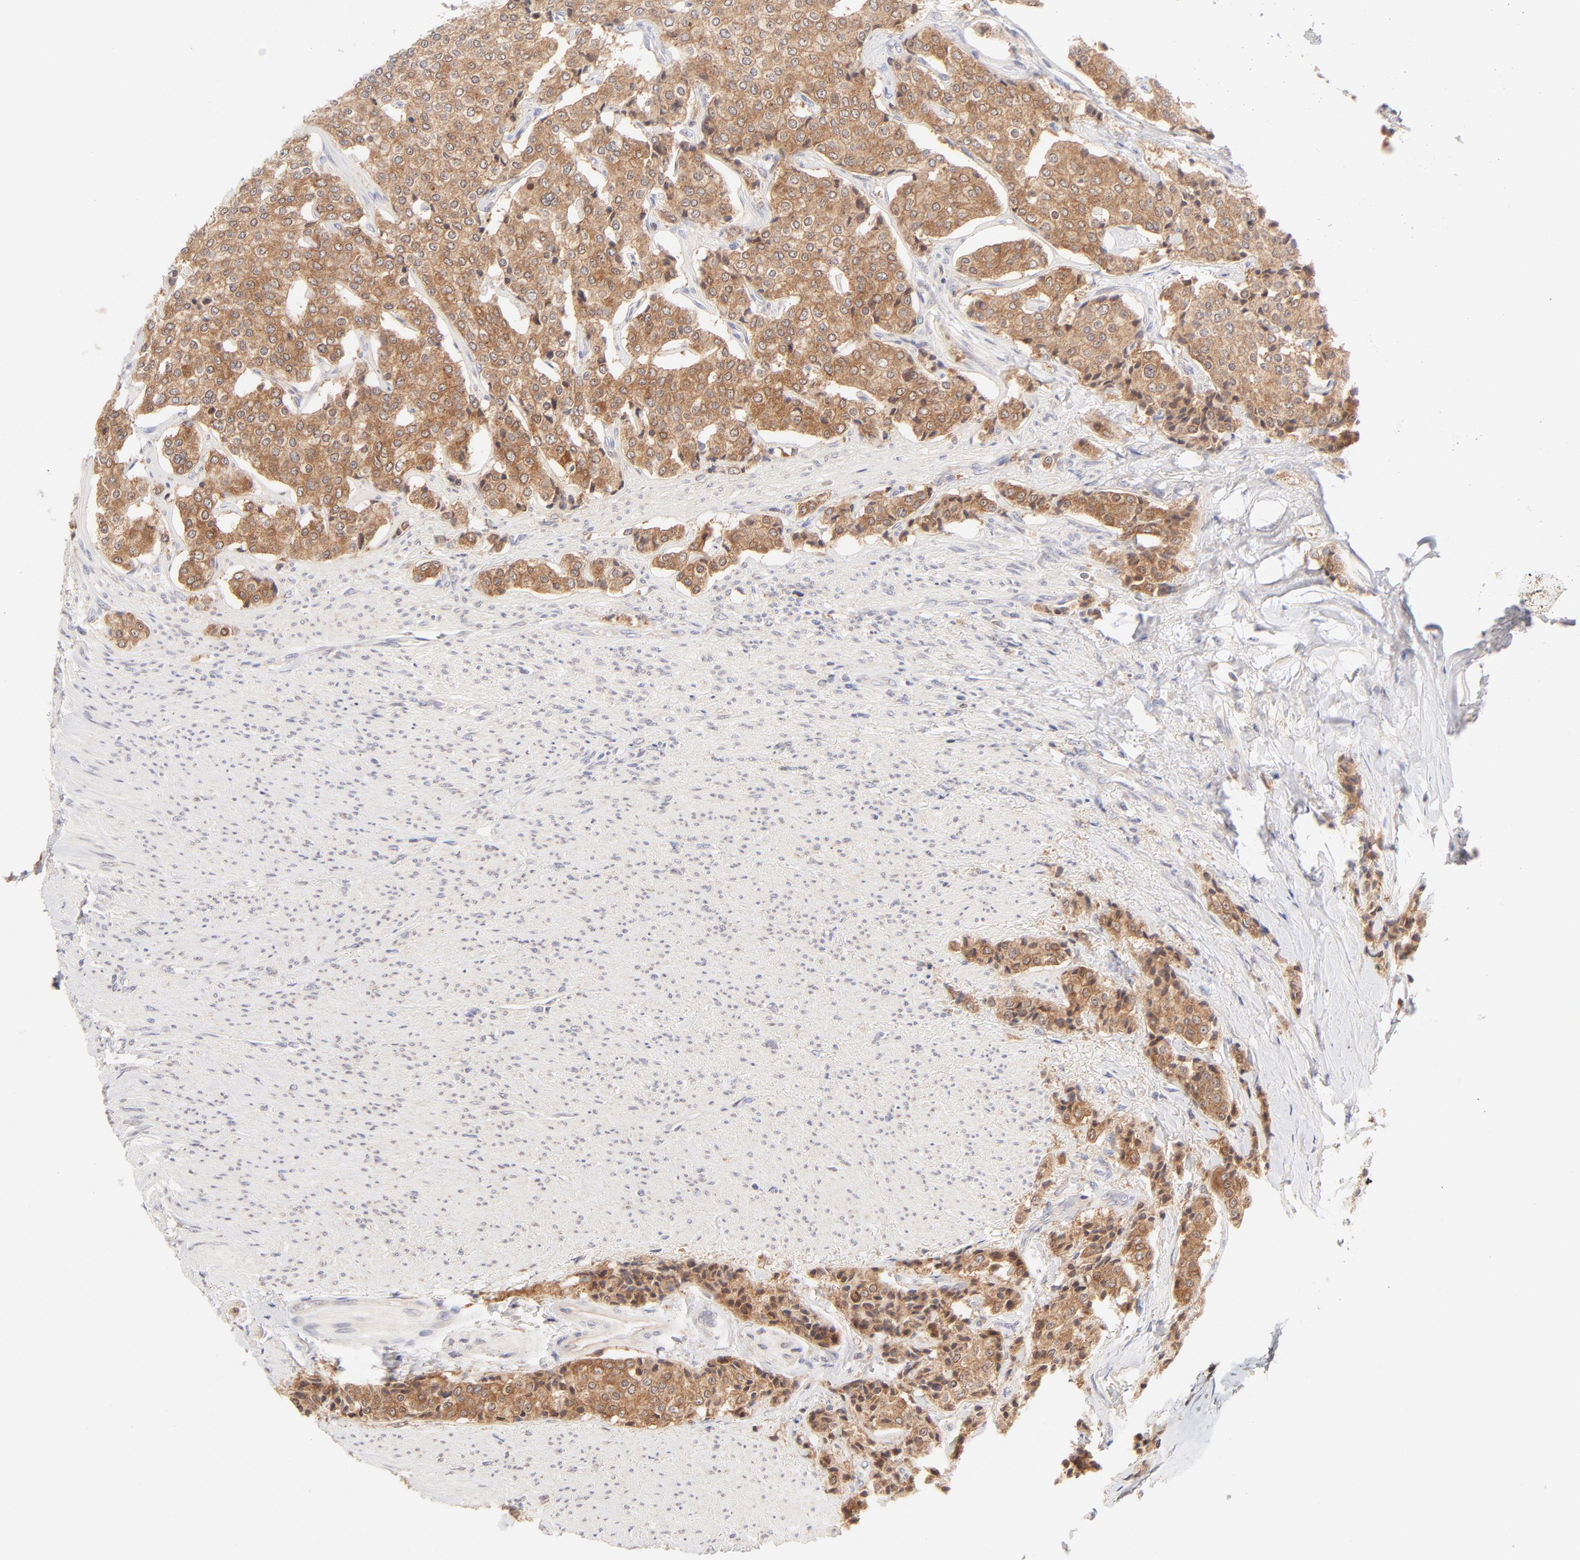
{"staining": {"intensity": "moderate", "quantity": ">75%", "location": "cytoplasmic/membranous"}, "tissue": "carcinoid", "cell_type": "Tumor cells", "image_type": "cancer", "snomed": [{"axis": "morphology", "description": "Carcinoid, malignant, NOS"}, {"axis": "topography", "description": "Colon"}], "caption": "DAB immunohistochemical staining of human carcinoid (malignant) displays moderate cytoplasmic/membranous protein staining in approximately >75% of tumor cells. Immunohistochemistry (ihc) stains the protein of interest in brown and the nuclei are stained blue.", "gene": "RPS6KA1", "patient": {"sex": "female", "age": 61}}